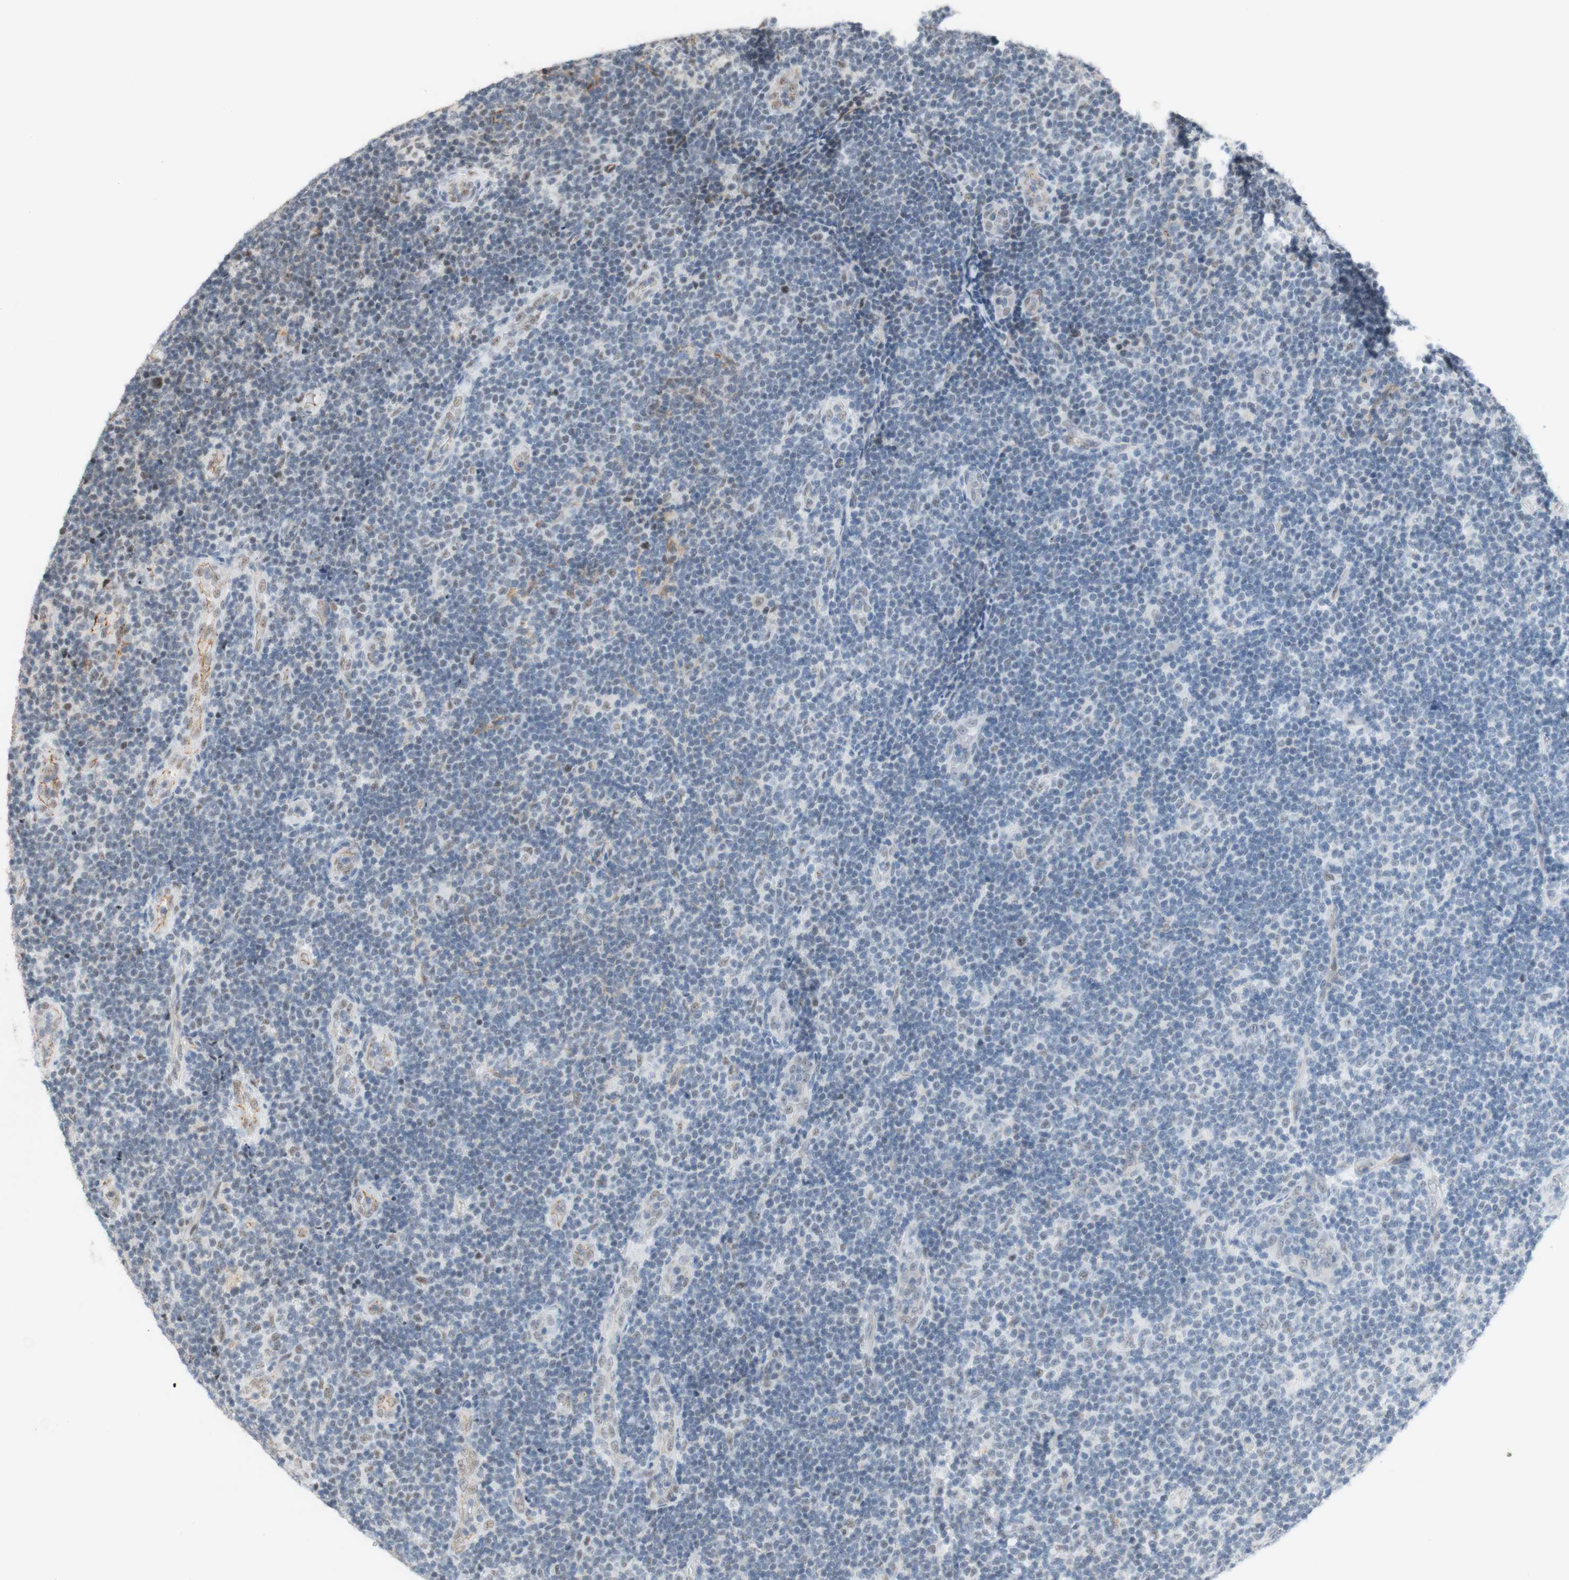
{"staining": {"intensity": "negative", "quantity": "none", "location": "none"}, "tissue": "lymphoma", "cell_type": "Tumor cells", "image_type": "cancer", "snomed": [{"axis": "morphology", "description": "Malignant lymphoma, non-Hodgkin's type, Low grade"}, {"axis": "topography", "description": "Lymph node"}], "caption": "Immunohistochemical staining of human lymphoma displays no significant staining in tumor cells.", "gene": "SAP18", "patient": {"sex": "male", "age": 83}}